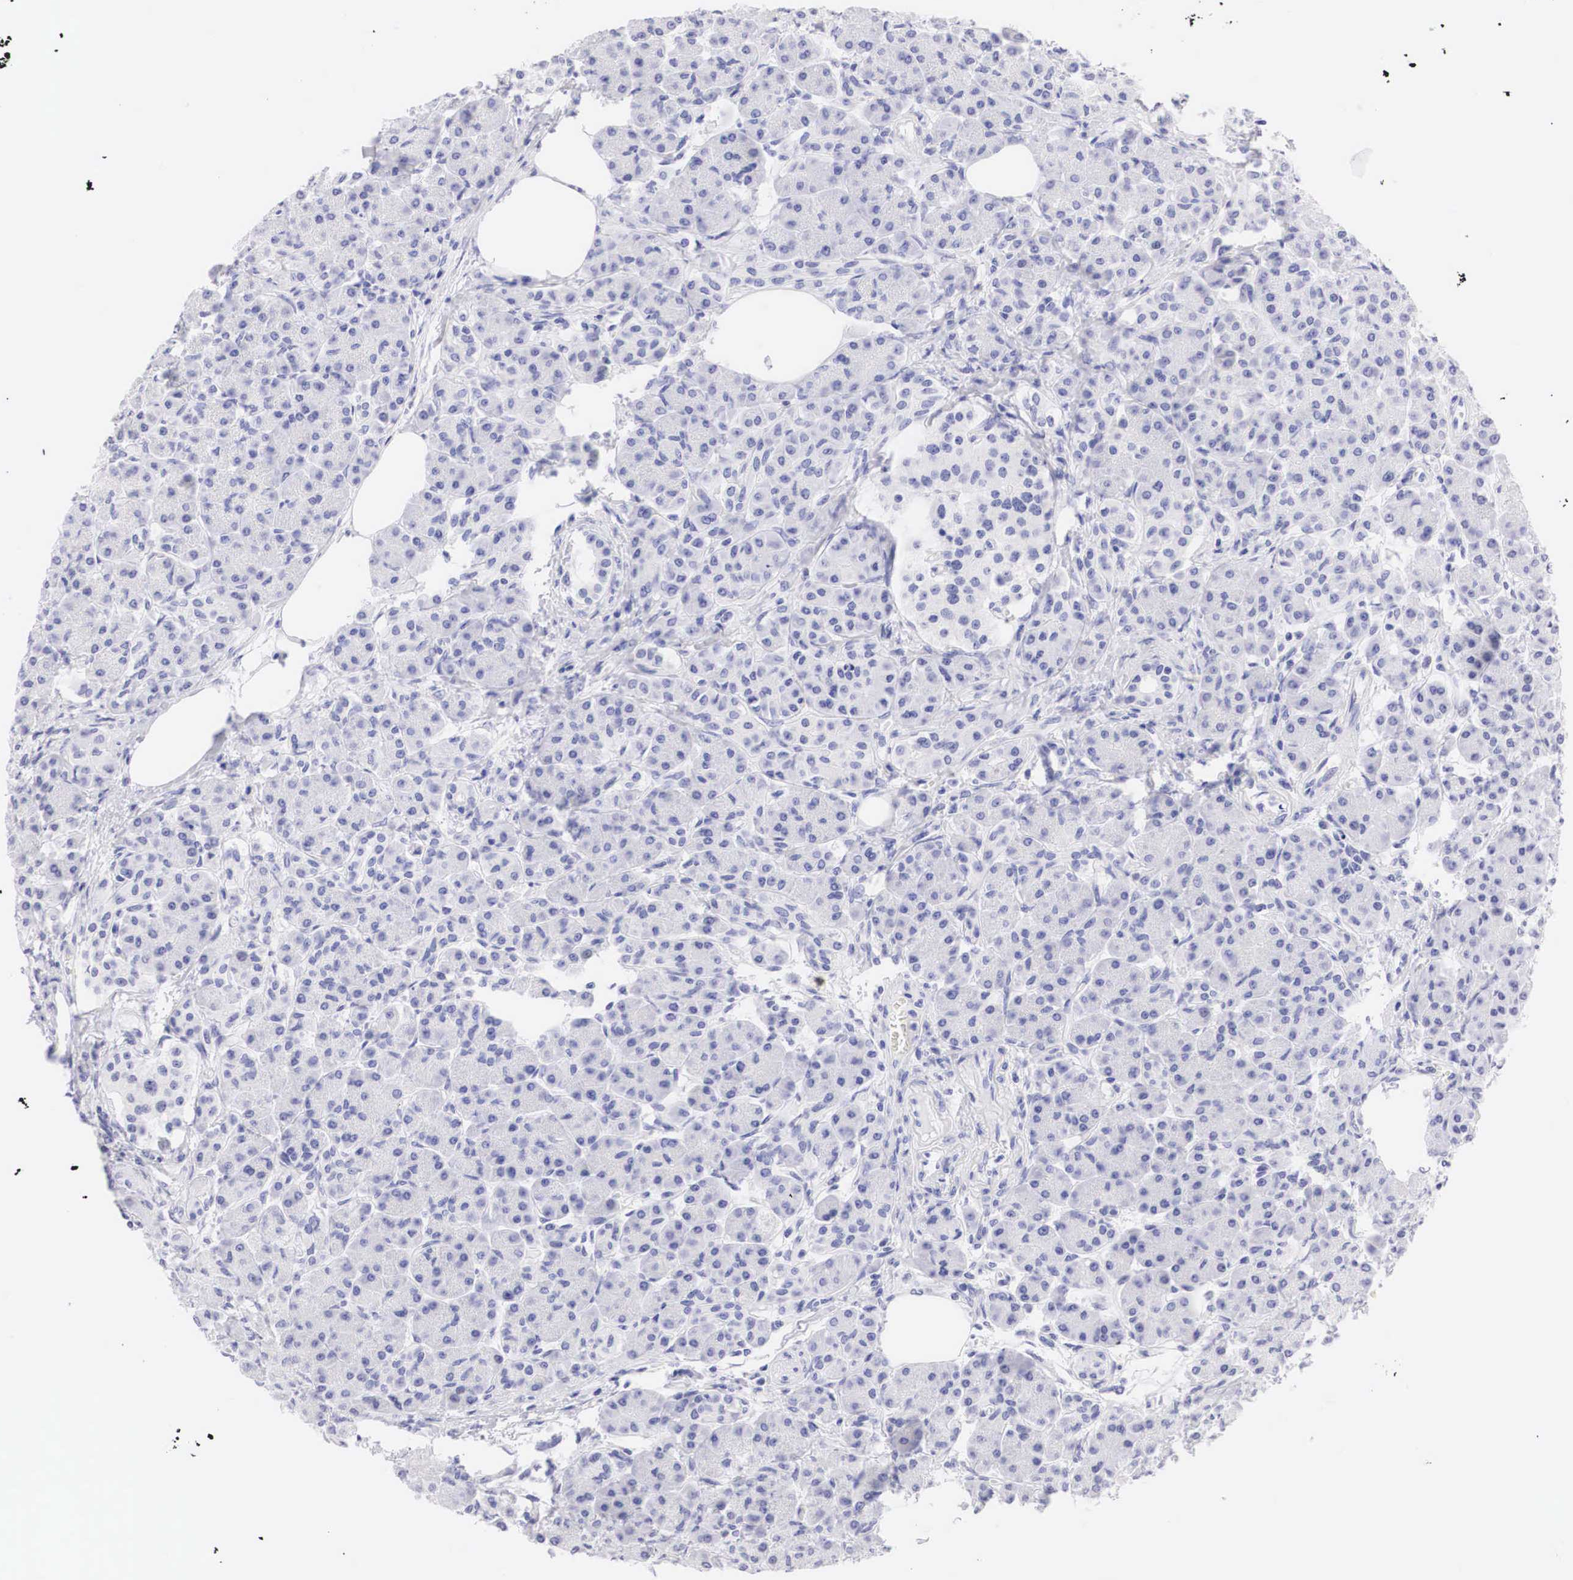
{"staining": {"intensity": "negative", "quantity": "none", "location": "none"}, "tissue": "pancreas", "cell_type": "Exocrine glandular cells", "image_type": "normal", "snomed": [{"axis": "morphology", "description": "Normal tissue, NOS"}, {"axis": "topography", "description": "Pancreas"}], "caption": "There is no significant staining in exocrine glandular cells of pancreas. Brightfield microscopy of immunohistochemistry (IHC) stained with DAB (3,3'-diaminobenzidine) (brown) and hematoxylin (blue), captured at high magnification.", "gene": "TYR", "patient": {"sex": "female", "age": 73}}